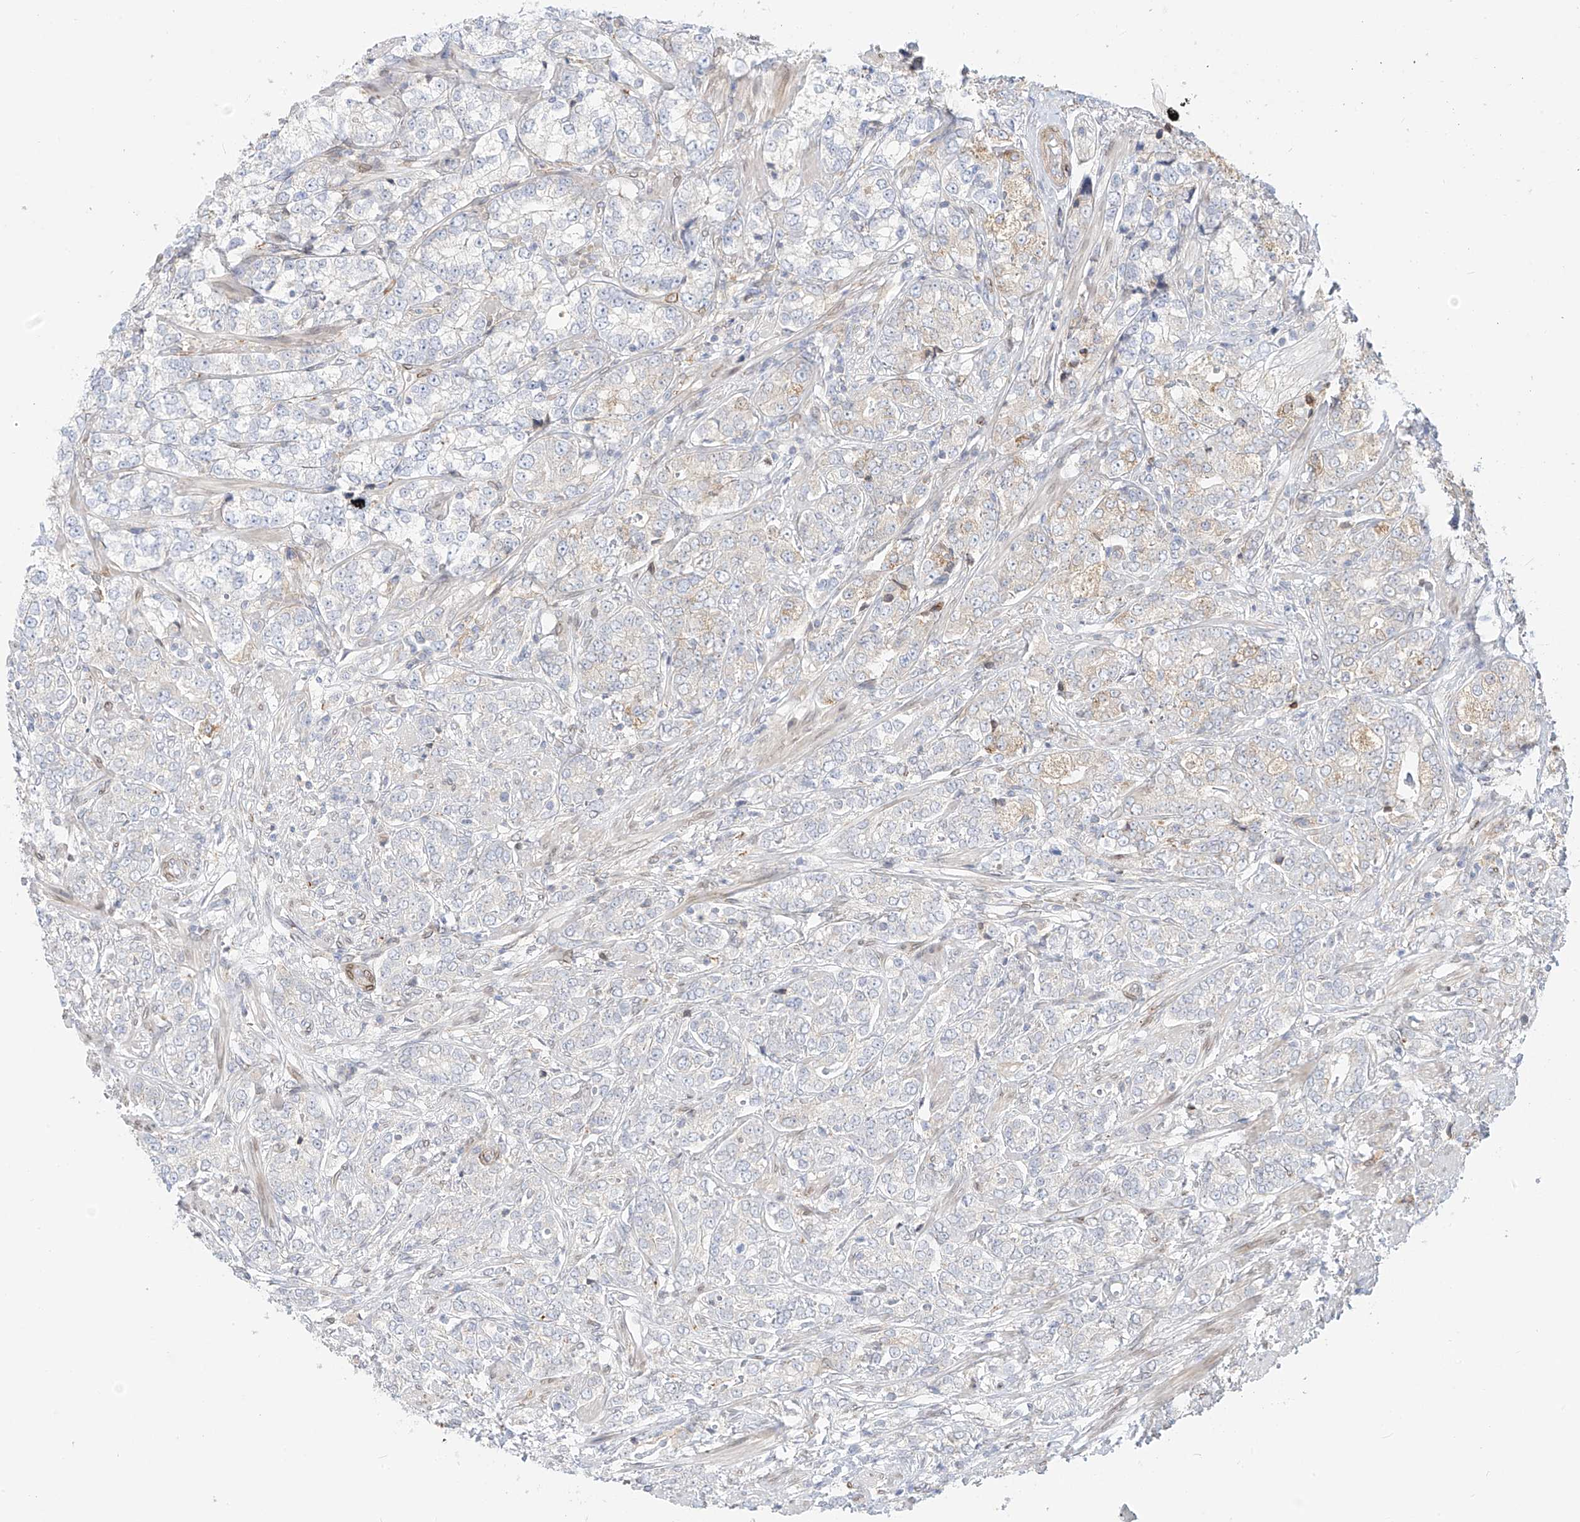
{"staining": {"intensity": "negative", "quantity": "none", "location": "none"}, "tissue": "prostate cancer", "cell_type": "Tumor cells", "image_type": "cancer", "snomed": [{"axis": "morphology", "description": "Adenocarcinoma, High grade"}, {"axis": "topography", "description": "Prostate"}], "caption": "This image is of prostate cancer (high-grade adenocarcinoma) stained with immunohistochemistry (IHC) to label a protein in brown with the nuclei are counter-stained blue. There is no expression in tumor cells.", "gene": "PCYOX1", "patient": {"sex": "male", "age": 69}}